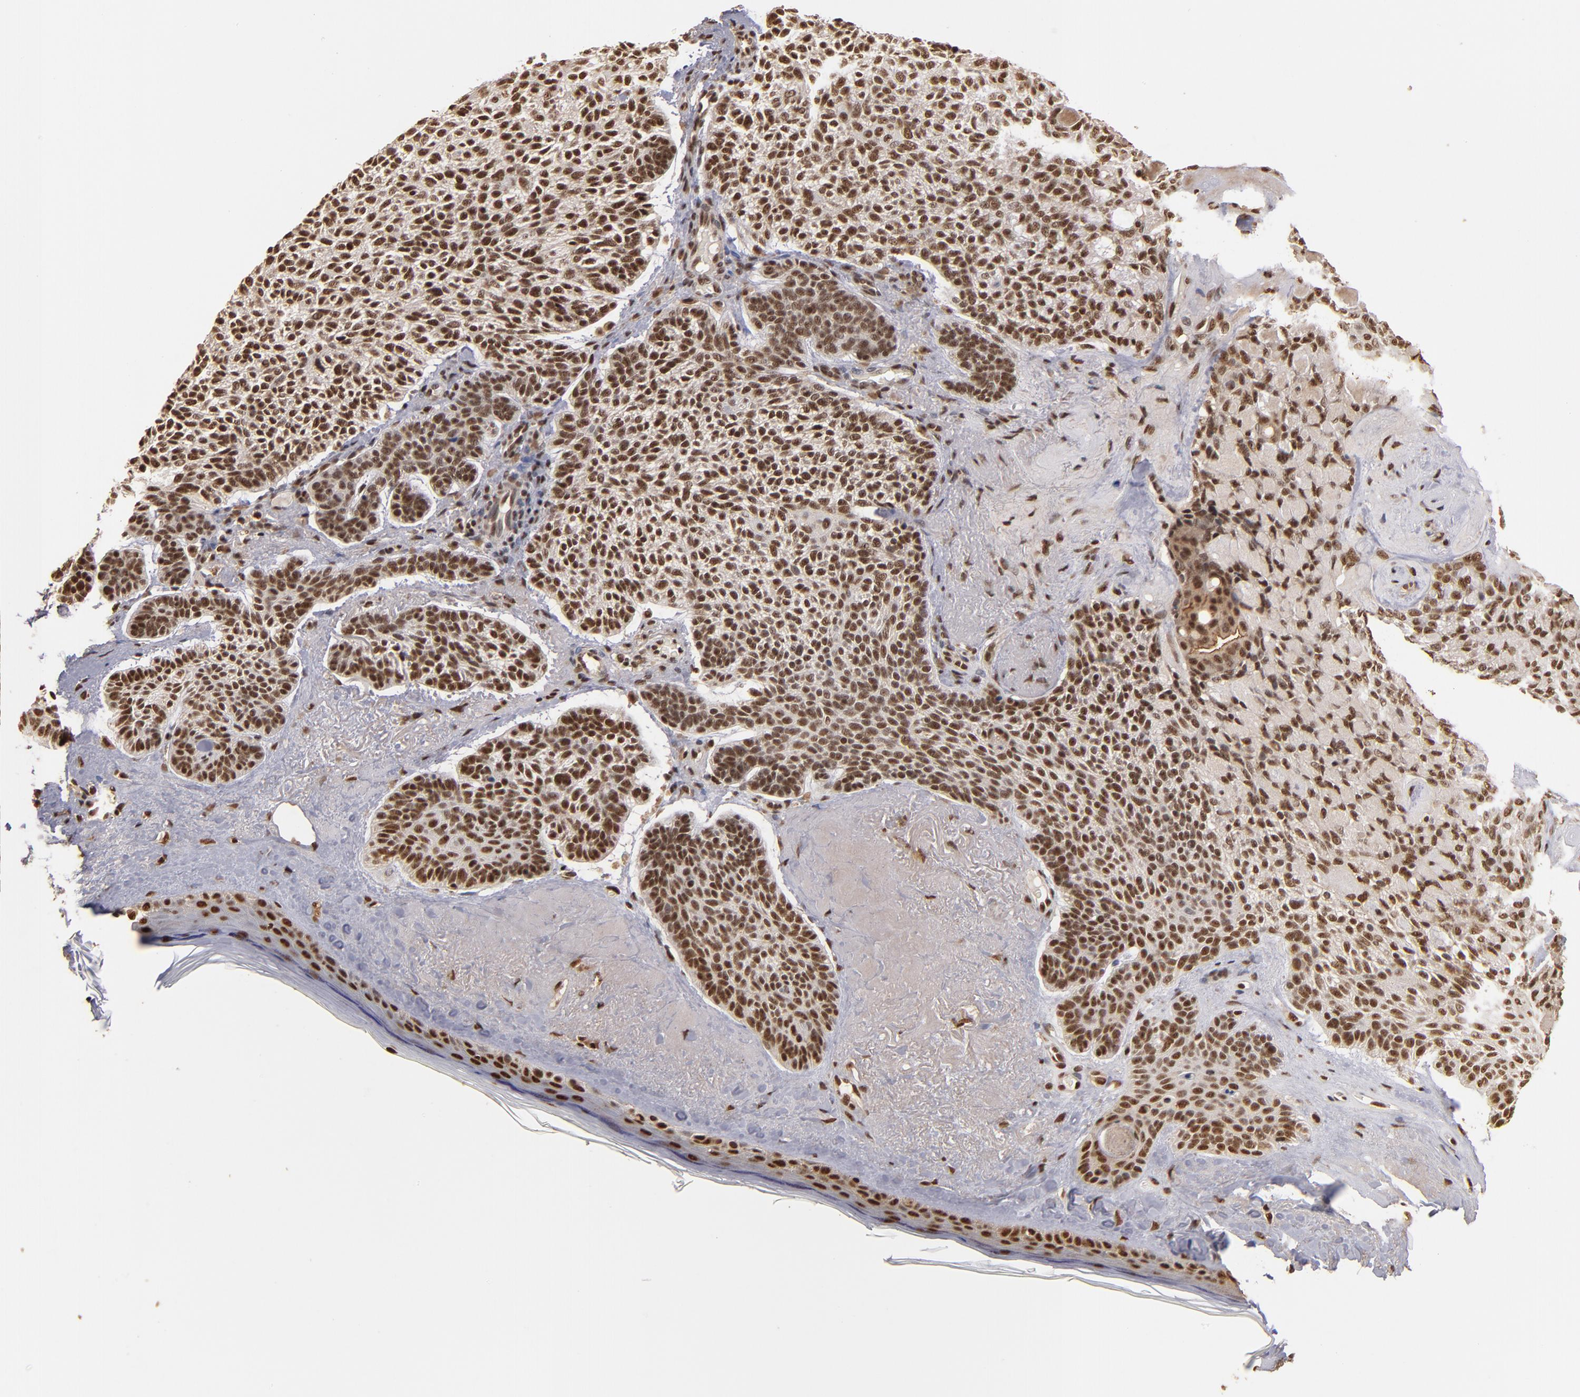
{"staining": {"intensity": "moderate", "quantity": ">75%", "location": "nuclear"}, "tissue": "skin cancer", "cell_type": "Tumor cells", "image_type": "cancer", "snomed": [{"axis": "morphology", "description": "Normal tissue, NOS"}, {"axis": "morphology", "description": "Basal cell carcinoma"}, {"axis": "topography", "description": "Skin"}], "caption": "Tumor cells exhibit medium levels of moderate nuclear expression in approximately >75% of cells in human basal cell carcinoma (skin).", "gene": "SNW1", "patient": {"sex": "female", "age": 70}}